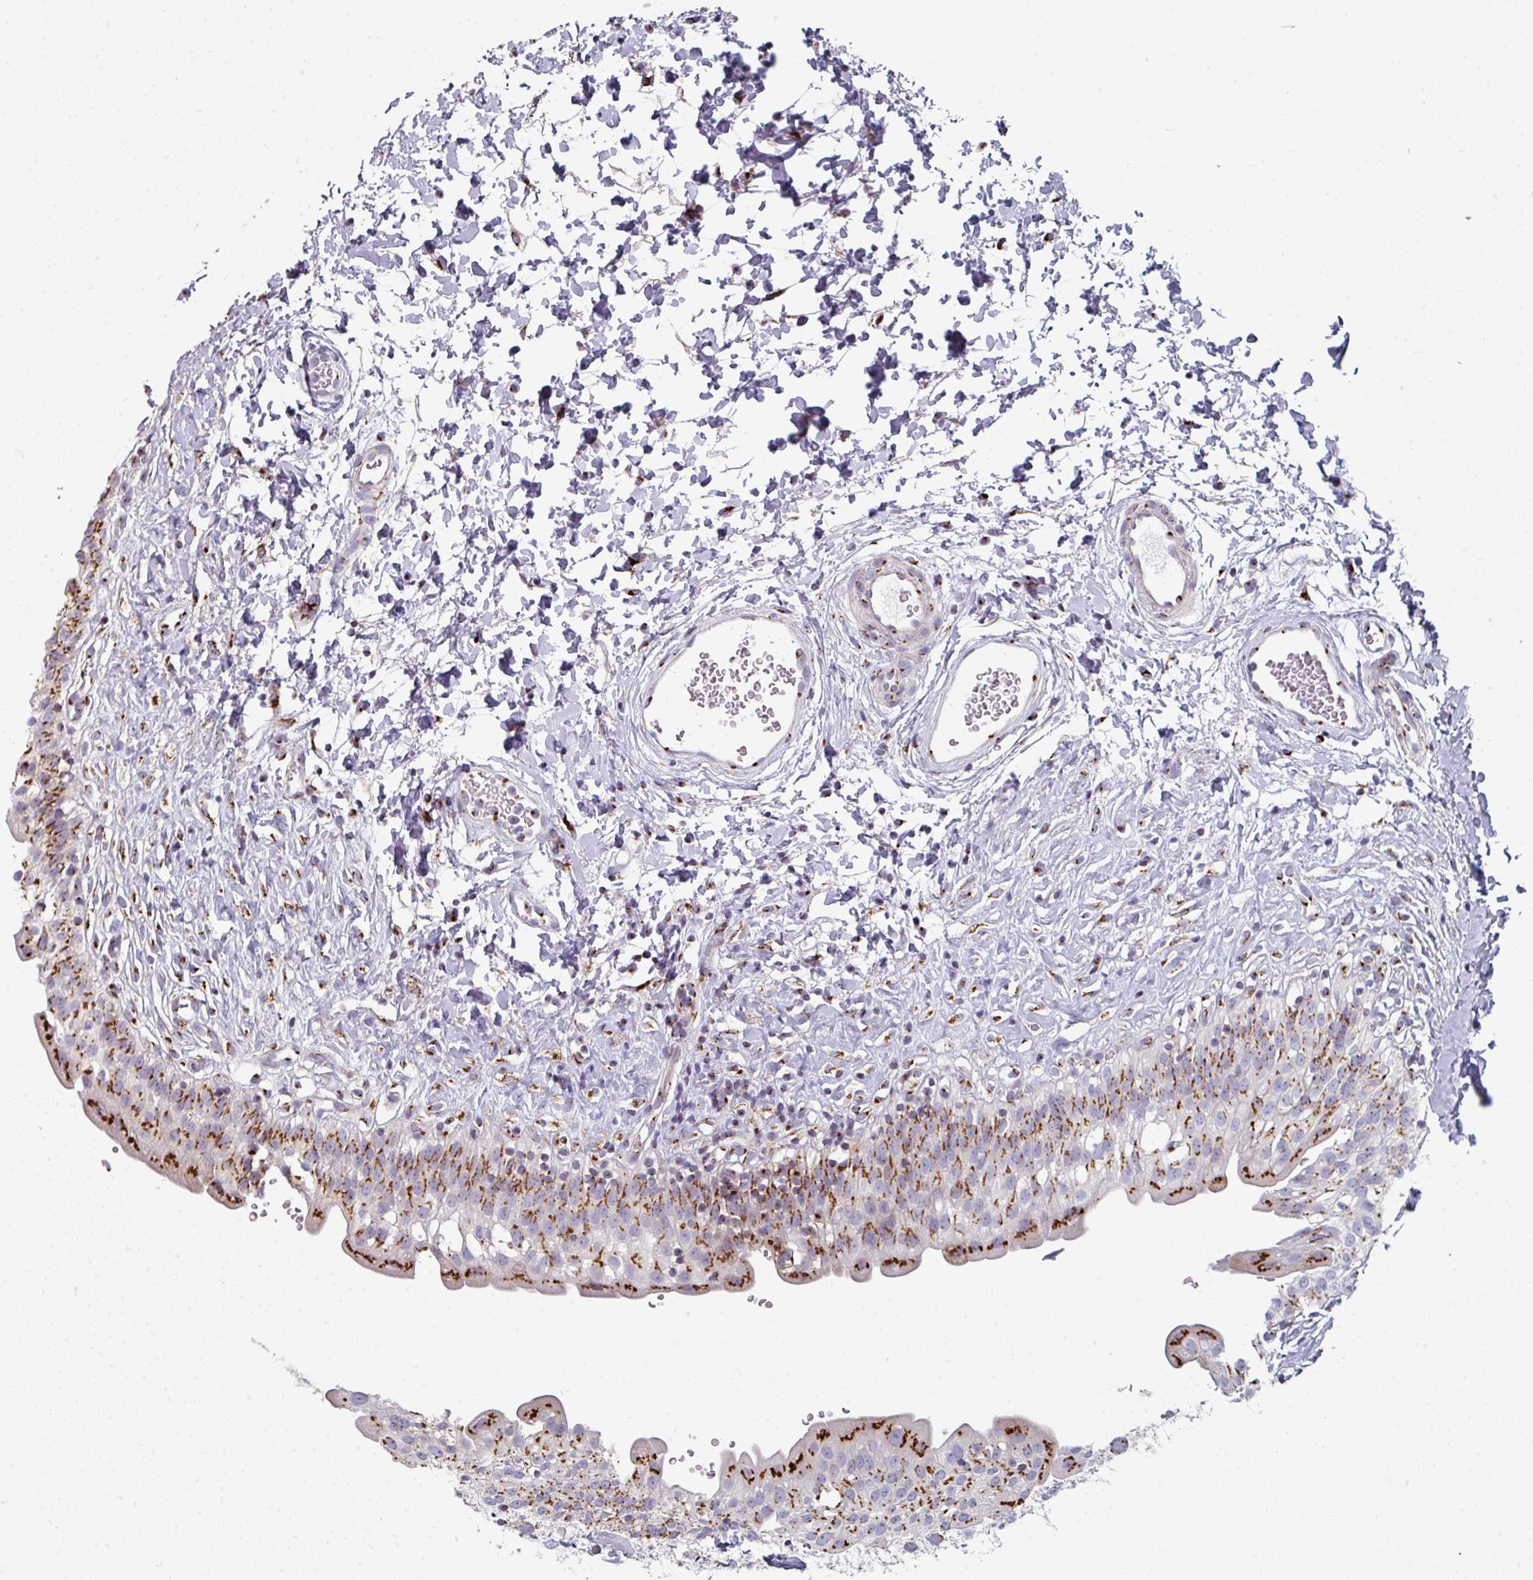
{"staining": {"intensity": "strong", "quantity": ">75%", "location": "cytoplasmic/membranous"}, "tissue": "urinary bladder", "cell_type": "Urothelial cells", "image_type": "normal", "snomed": [{"axis": "morphology", "description": "Normal tissue, NOS"}, {"axis": "topography", "description": "Urinary bladder"}], "caption": "This histopathology image reveals normal urinary bladder stained with immunohistochemistry (IHC) to label a protein in brown. The cytoplasmic/membranous of urothelial cells show strong positivity for the protein. Nuclei are counter-stained blue.", "gene": "CCDC85B", "patient": {"sex": "male", "age": 51}}